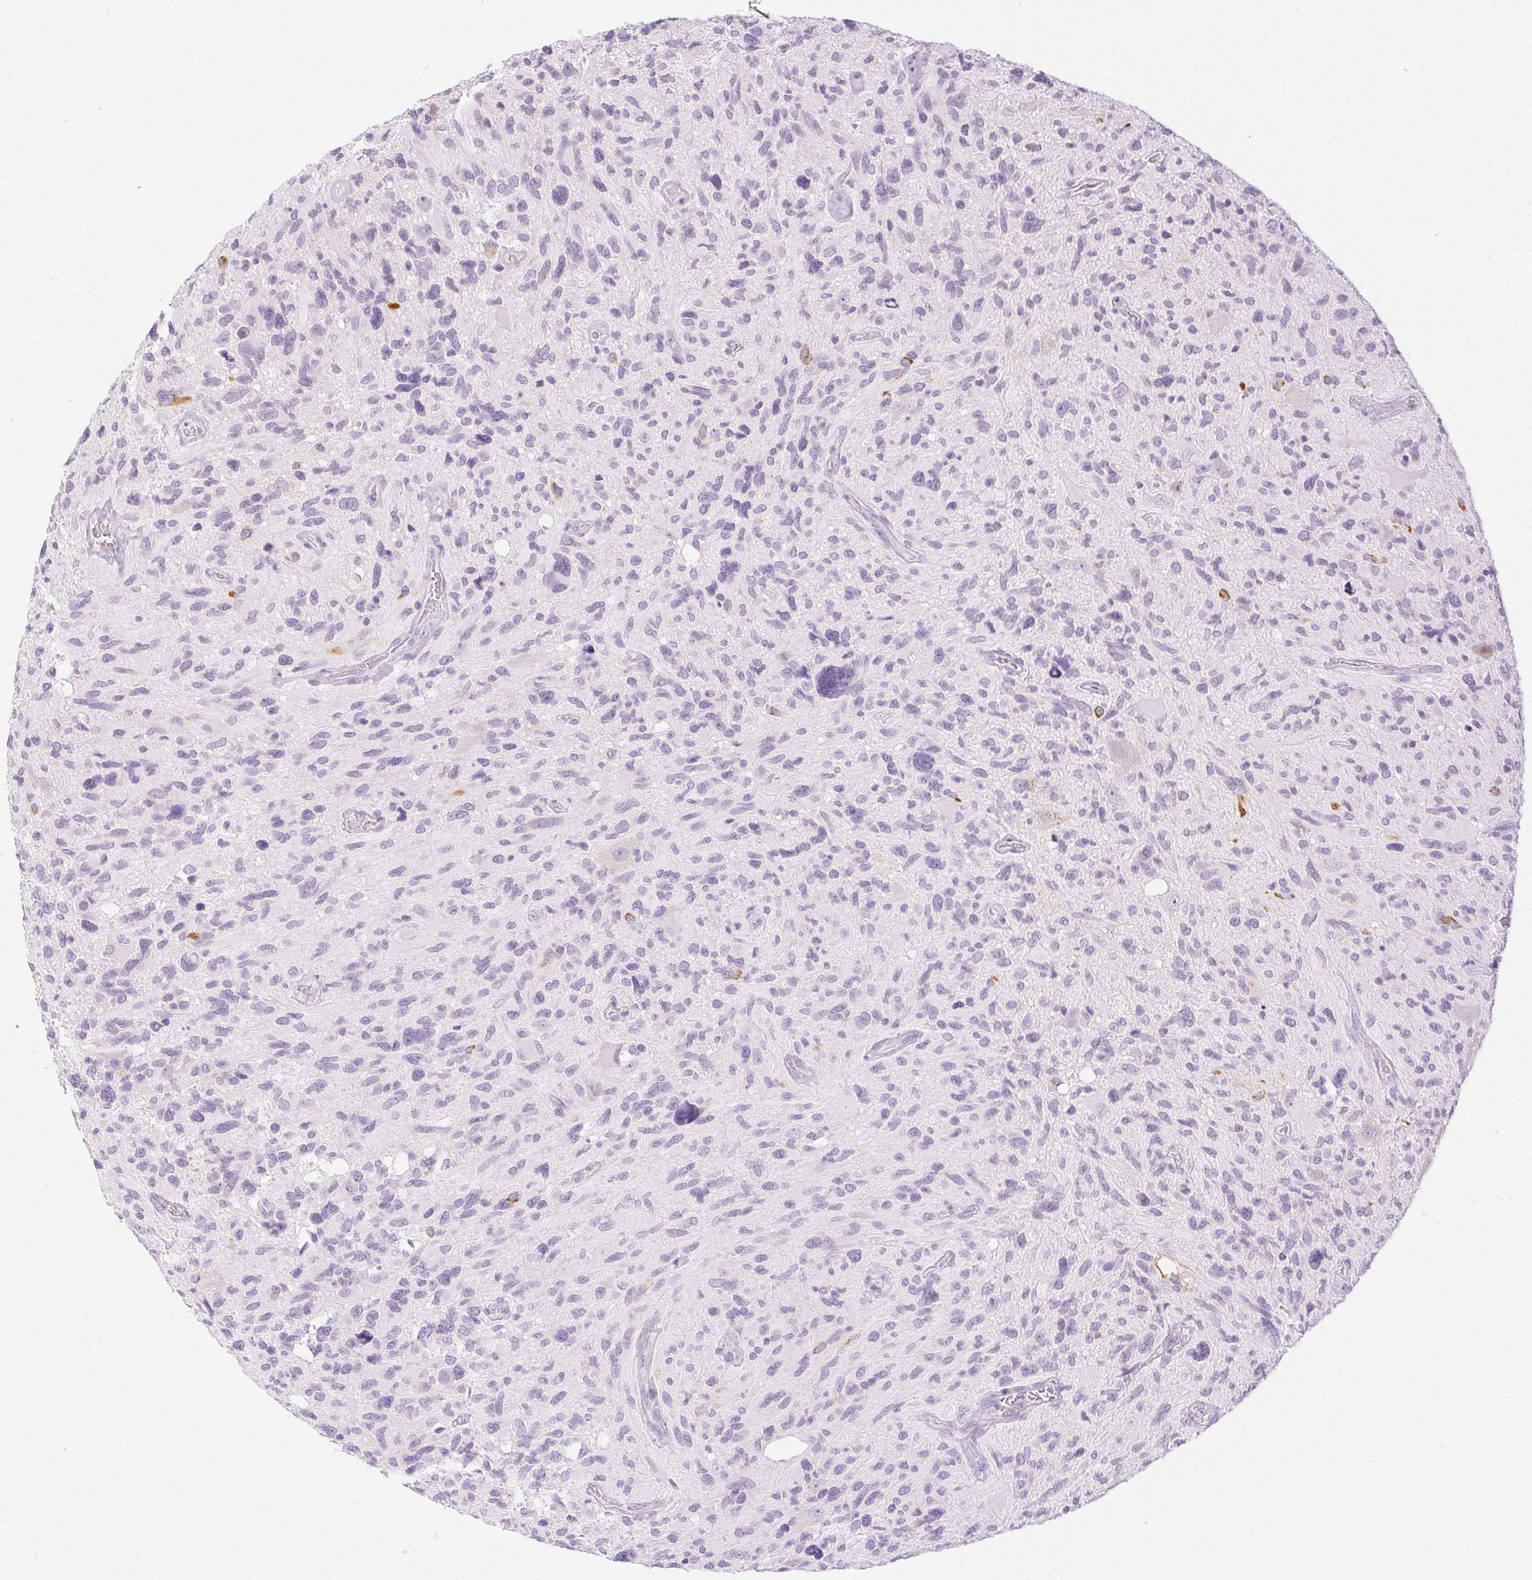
{"staining": {"intensity": "negative", "quantity": "none", "location": "none"}, "tissue": "glioma", "cell_type": "Tumor cells", "image_type": "cancer", "snomed": [{"axis": "morphology", "description": "Glioma, malignant, High grade"}, {"axis": "topography", "description": "Brain"}], "caption": "Tumor cells show no significant staining in high-grade glioma (malignant). (DAB (3,3'-diaminobenzidine) immunohistochemistry (IHC) visualized using brightfield microscopy, high magnification).", "gene": "SPACA4", "patient": {"sex": "male", "age": 49}}